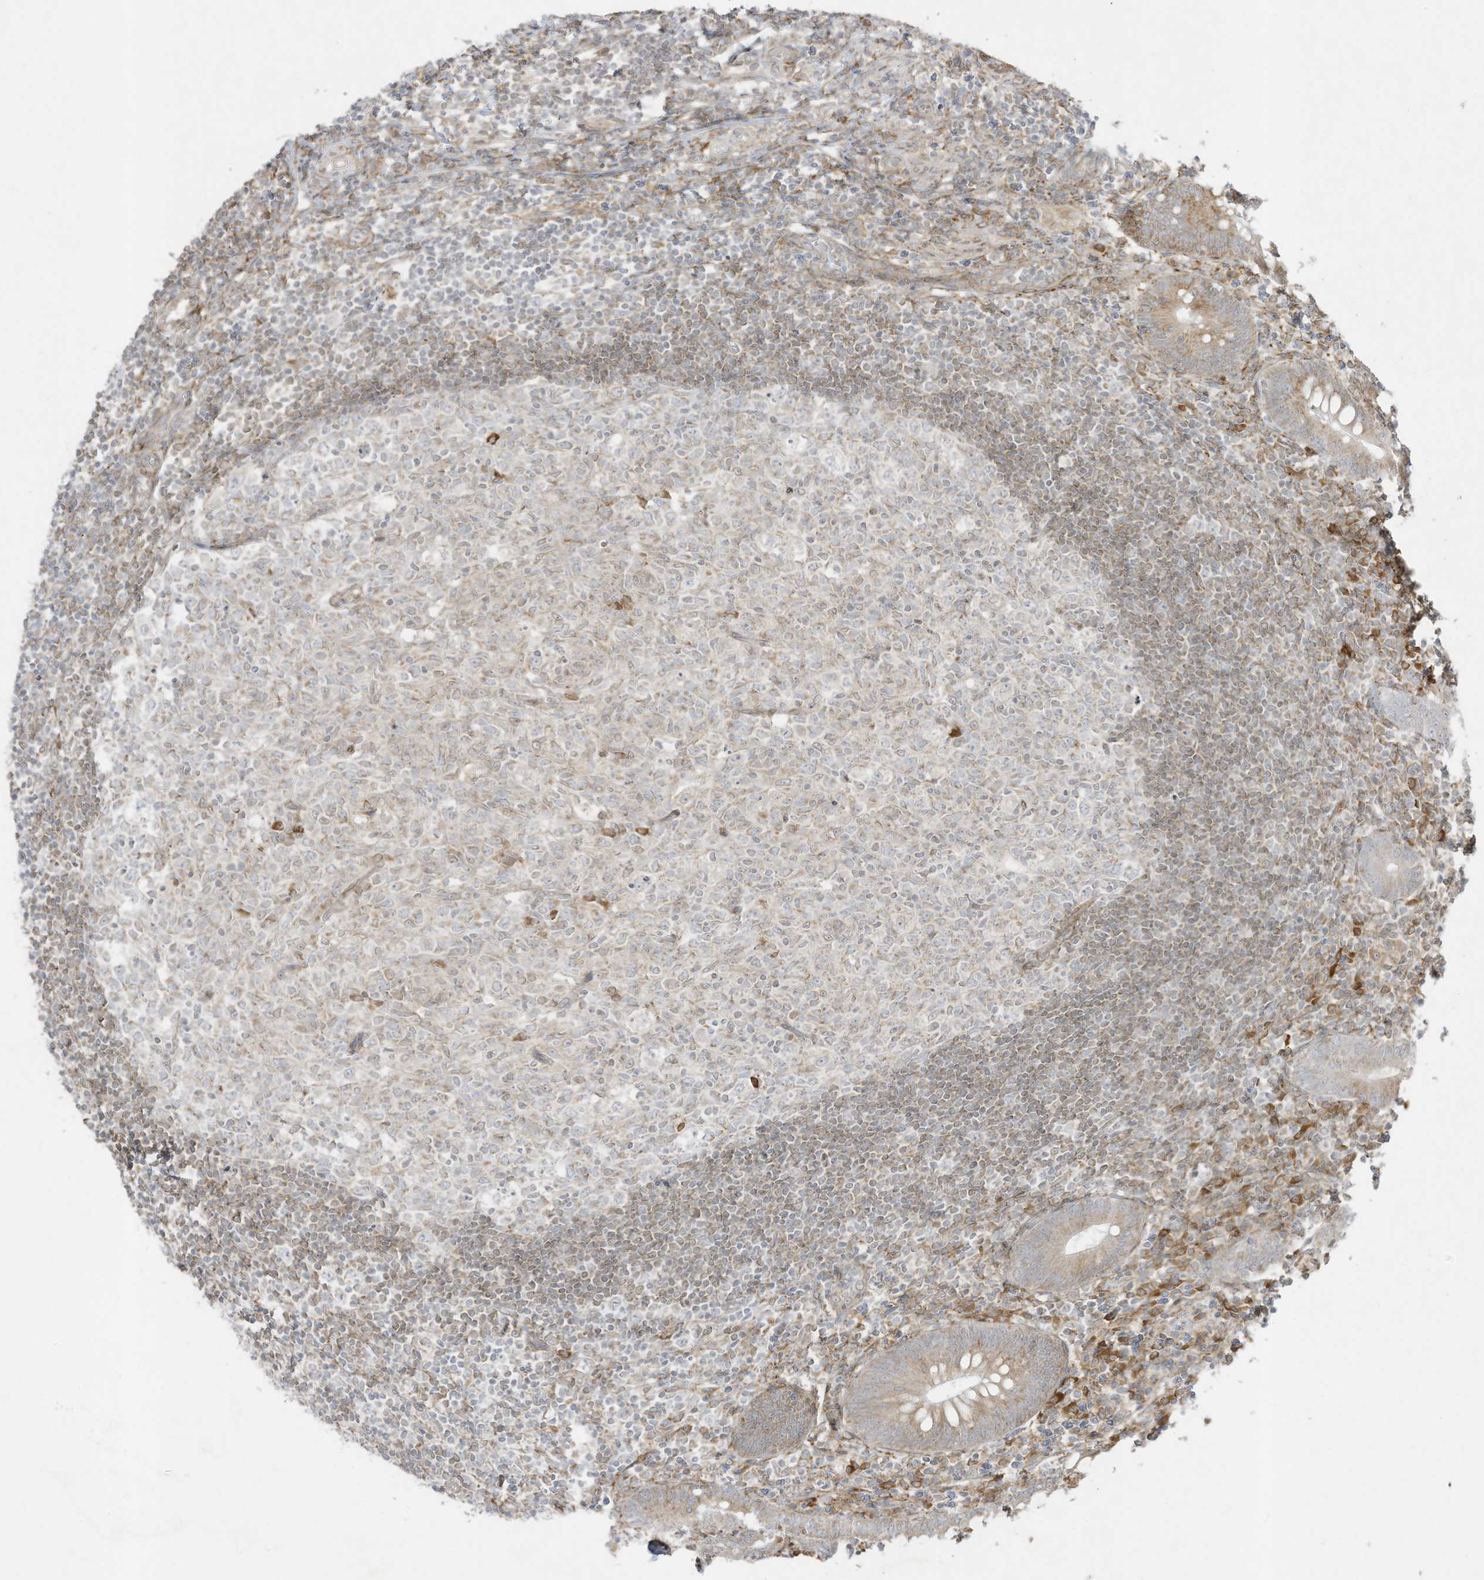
{"staining": {"intensity": "moderate", "quantity": ">75%", "location": "cytoplasmic/membranous"}, "tissue": "appendix", "cell_type": "Glandular cells", "image_type": "normal", "snomed": [{"axis": "morphology", "description": "Normal tissue, NOS"}, {"axis": "topography", "description": "Appendix"}], "caption": "Immunohistochemistry (IHC) of unremarkable human appendix displays medium levels of moderate cytoplasmic/membranous staining in about >75% of glandular cells. The staining is performed using DAB brown chromogen to label protein expression. The nuclei are counter-stained blue using hematoxylin.", "gene": "PTK6", "patient": {"sex": "male", "age": 14}}